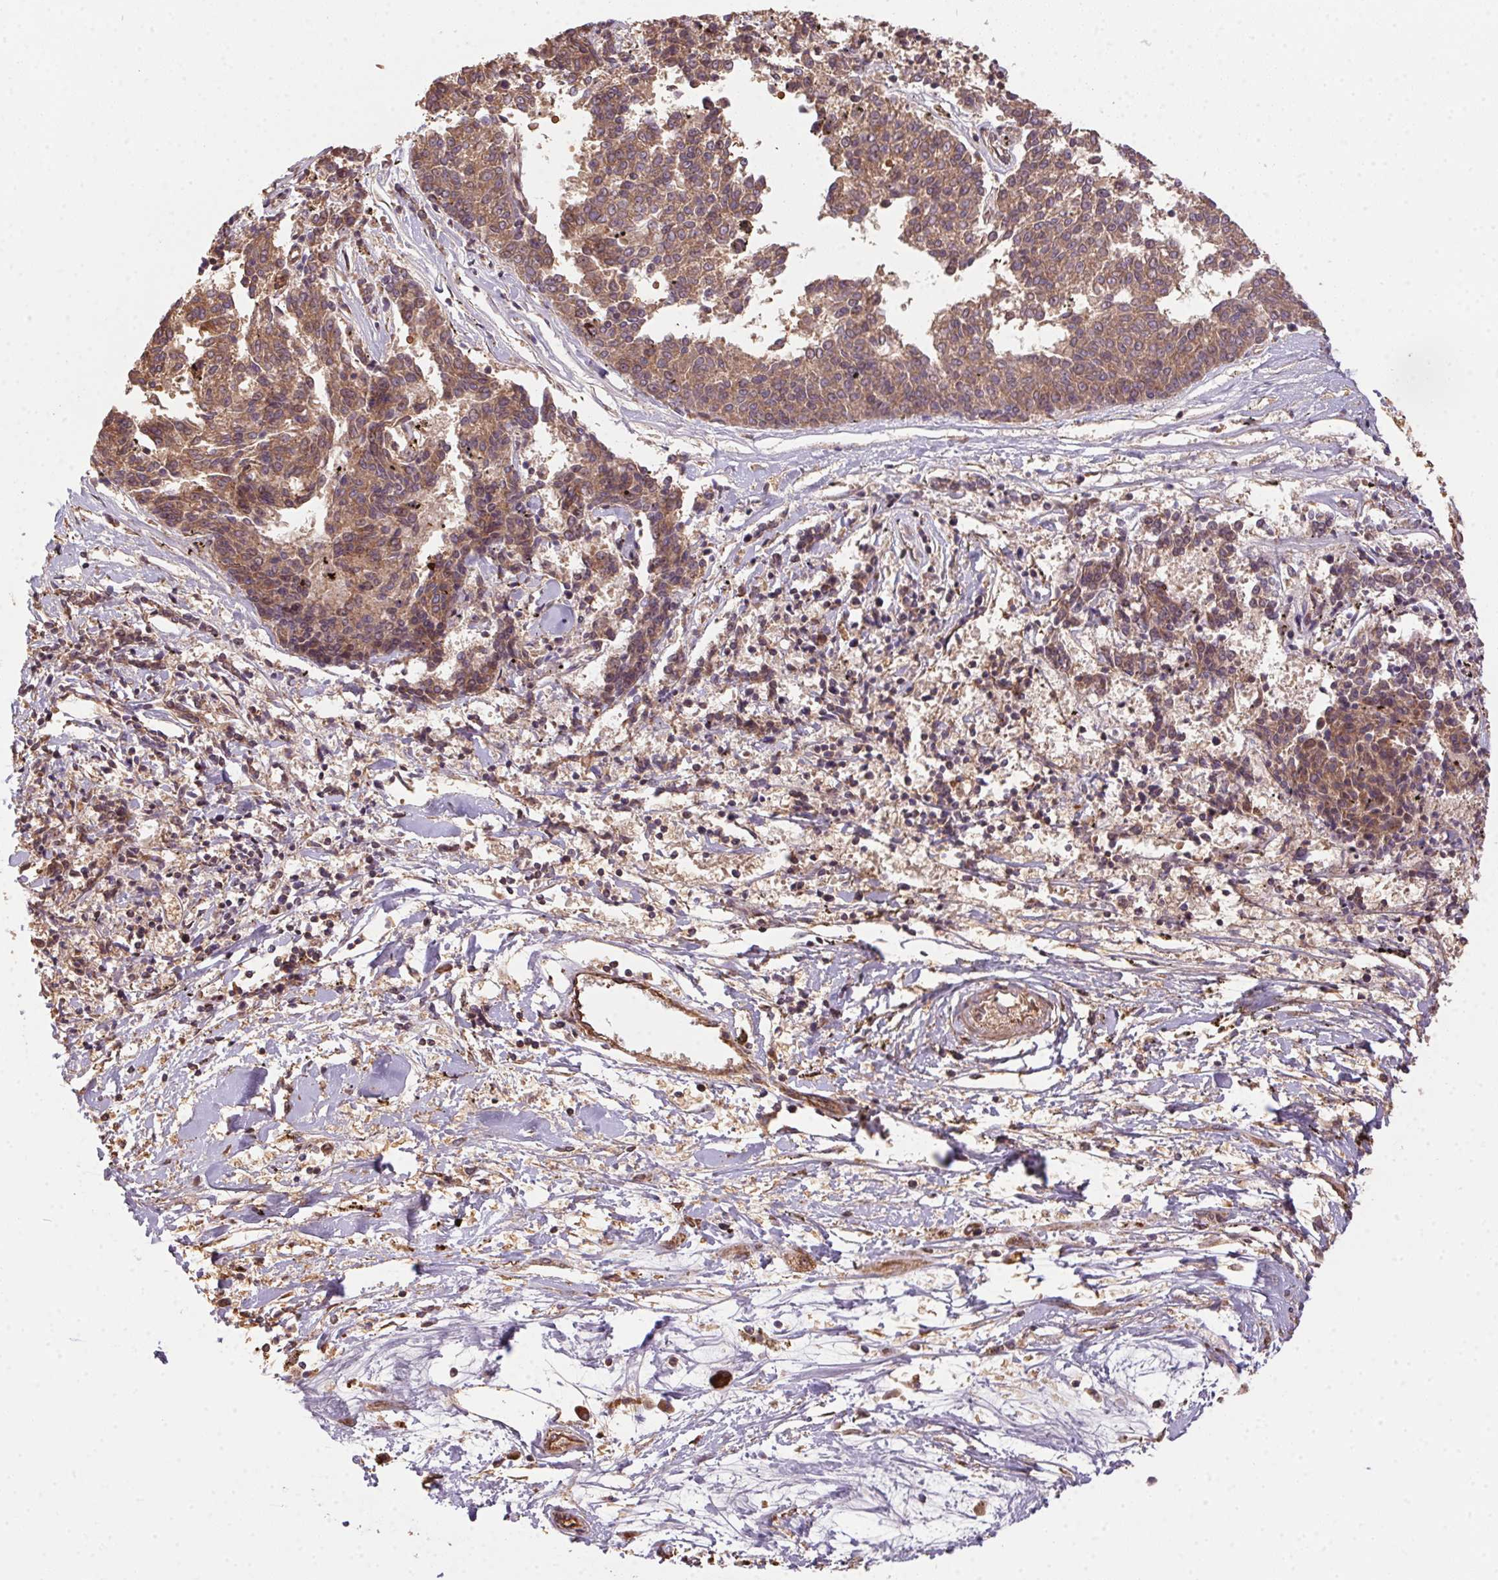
{"staining": {"intensity": "moderate", "quantity": ">75%", "location": "cytoplasmic/membranous"}, "tissue": "melanoma", "cell_type": "Tumor cells", "image_type": "cancer", "snomed": [{"axis": "morphology", "description": "Malignant melanoma, NOS"}, {"axis": "topography", "description": "Skin"}], "caption": "This micrograph shows malignant melanoma stained with IHC to label a protein in brown. The cytoplasmic/membranous of tumor cells show moderate positivity for the protein. Nuclei are counter-stained blue.", "gene": "USE1", "patient": {"sex": "female", "age": 72}}